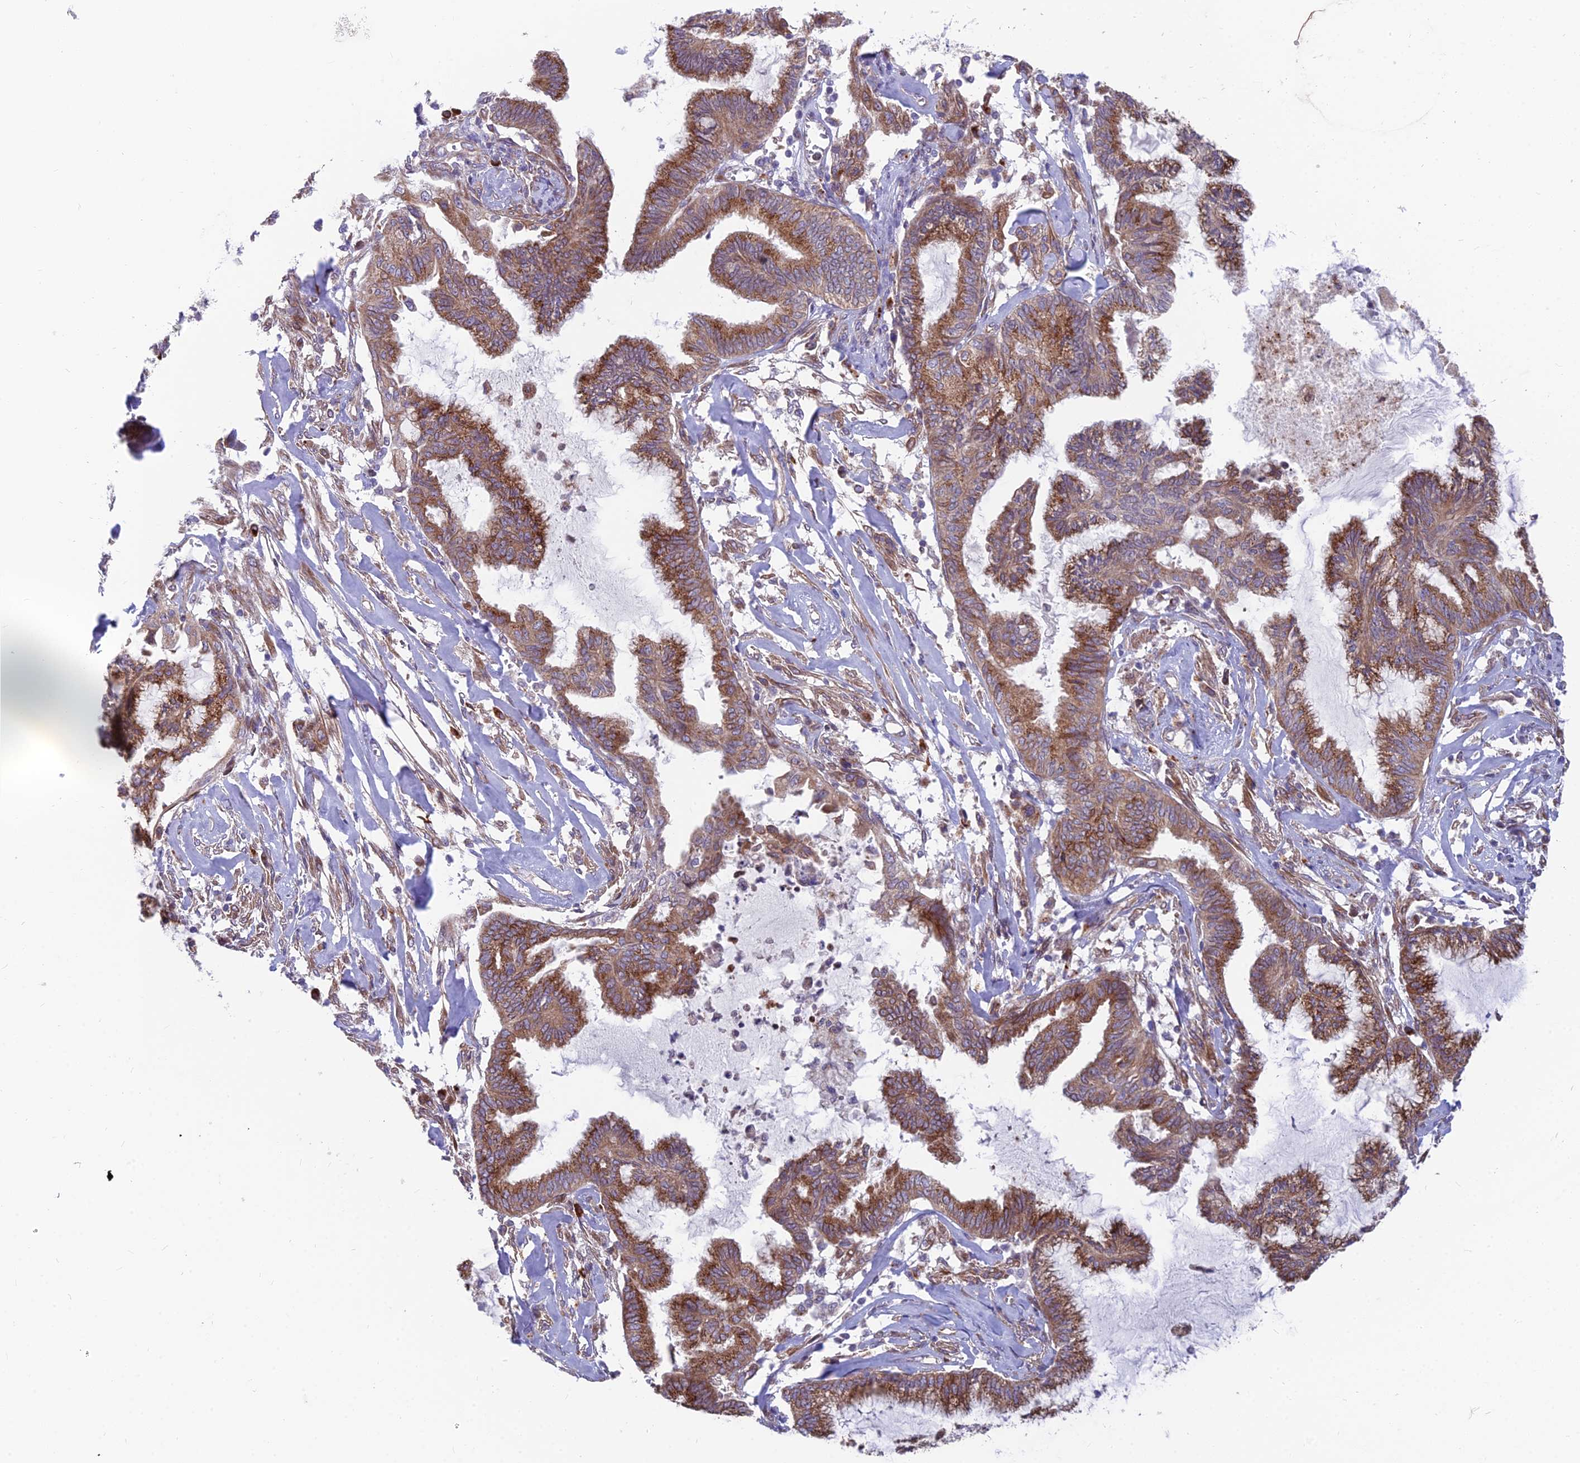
{"staining": {"intensity": "strong", "quantity": ">75%", "location": "cytoplasmic/membranous"}, "tissue": "endometrial cancer", "cell_type": "Tumor cells", "image_type": "cancer", "snomed": [{"axis": "morphology", "description": "Adenocarcinoma, NOS"}, {"axis": "topography", "description": "Endometrium"}], "caption": "Endometrial cancer was stained to show a protein in brown. There is high levels of strong cytoplasmic/membranous staining in approximately >75% of tumor cells.", "gene": "TBC1D20", "patient": {"sex": "female", "age": 86}}